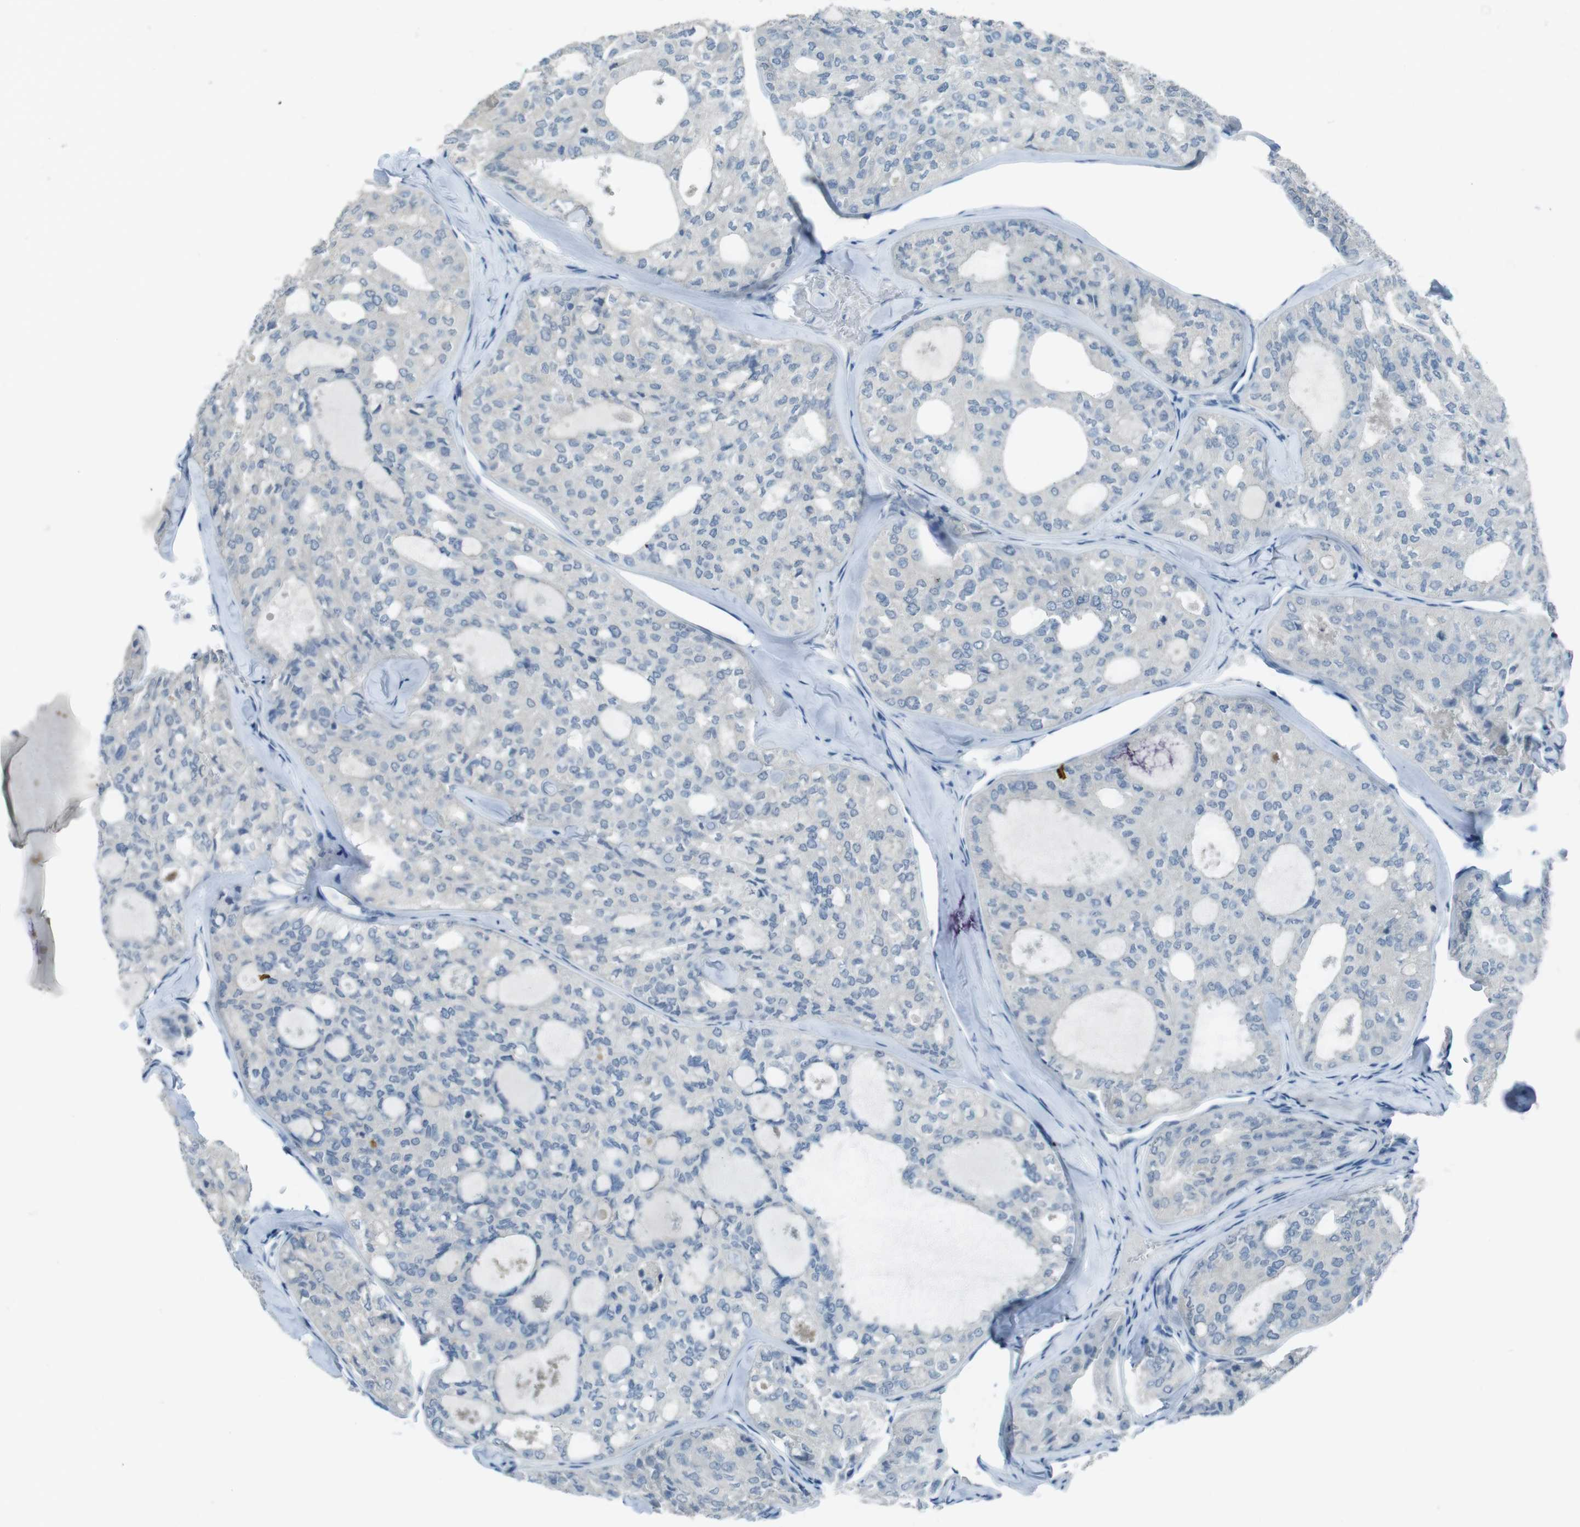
{"staining": {"intensity": "negative", "quantity": "none", "location": "none"}, "tissue": "thyroid cancer", "cell_type": "Tumor cells", "image_type": "cancer", "snomed": [{"axis": "morphology", "description": "Follicular adenoma carcinoma, NOS"}, {"axis": "topography", "description": "Thyroid gland"}], "caption": "Thyroid cancer (follicular adenoma carcinoma) stained for a protein using immunohistochemistry (IHC) displays no expression tumor cells.", "gene": "ENTPD7", "patient": {"sex": "male", "age": 75}}